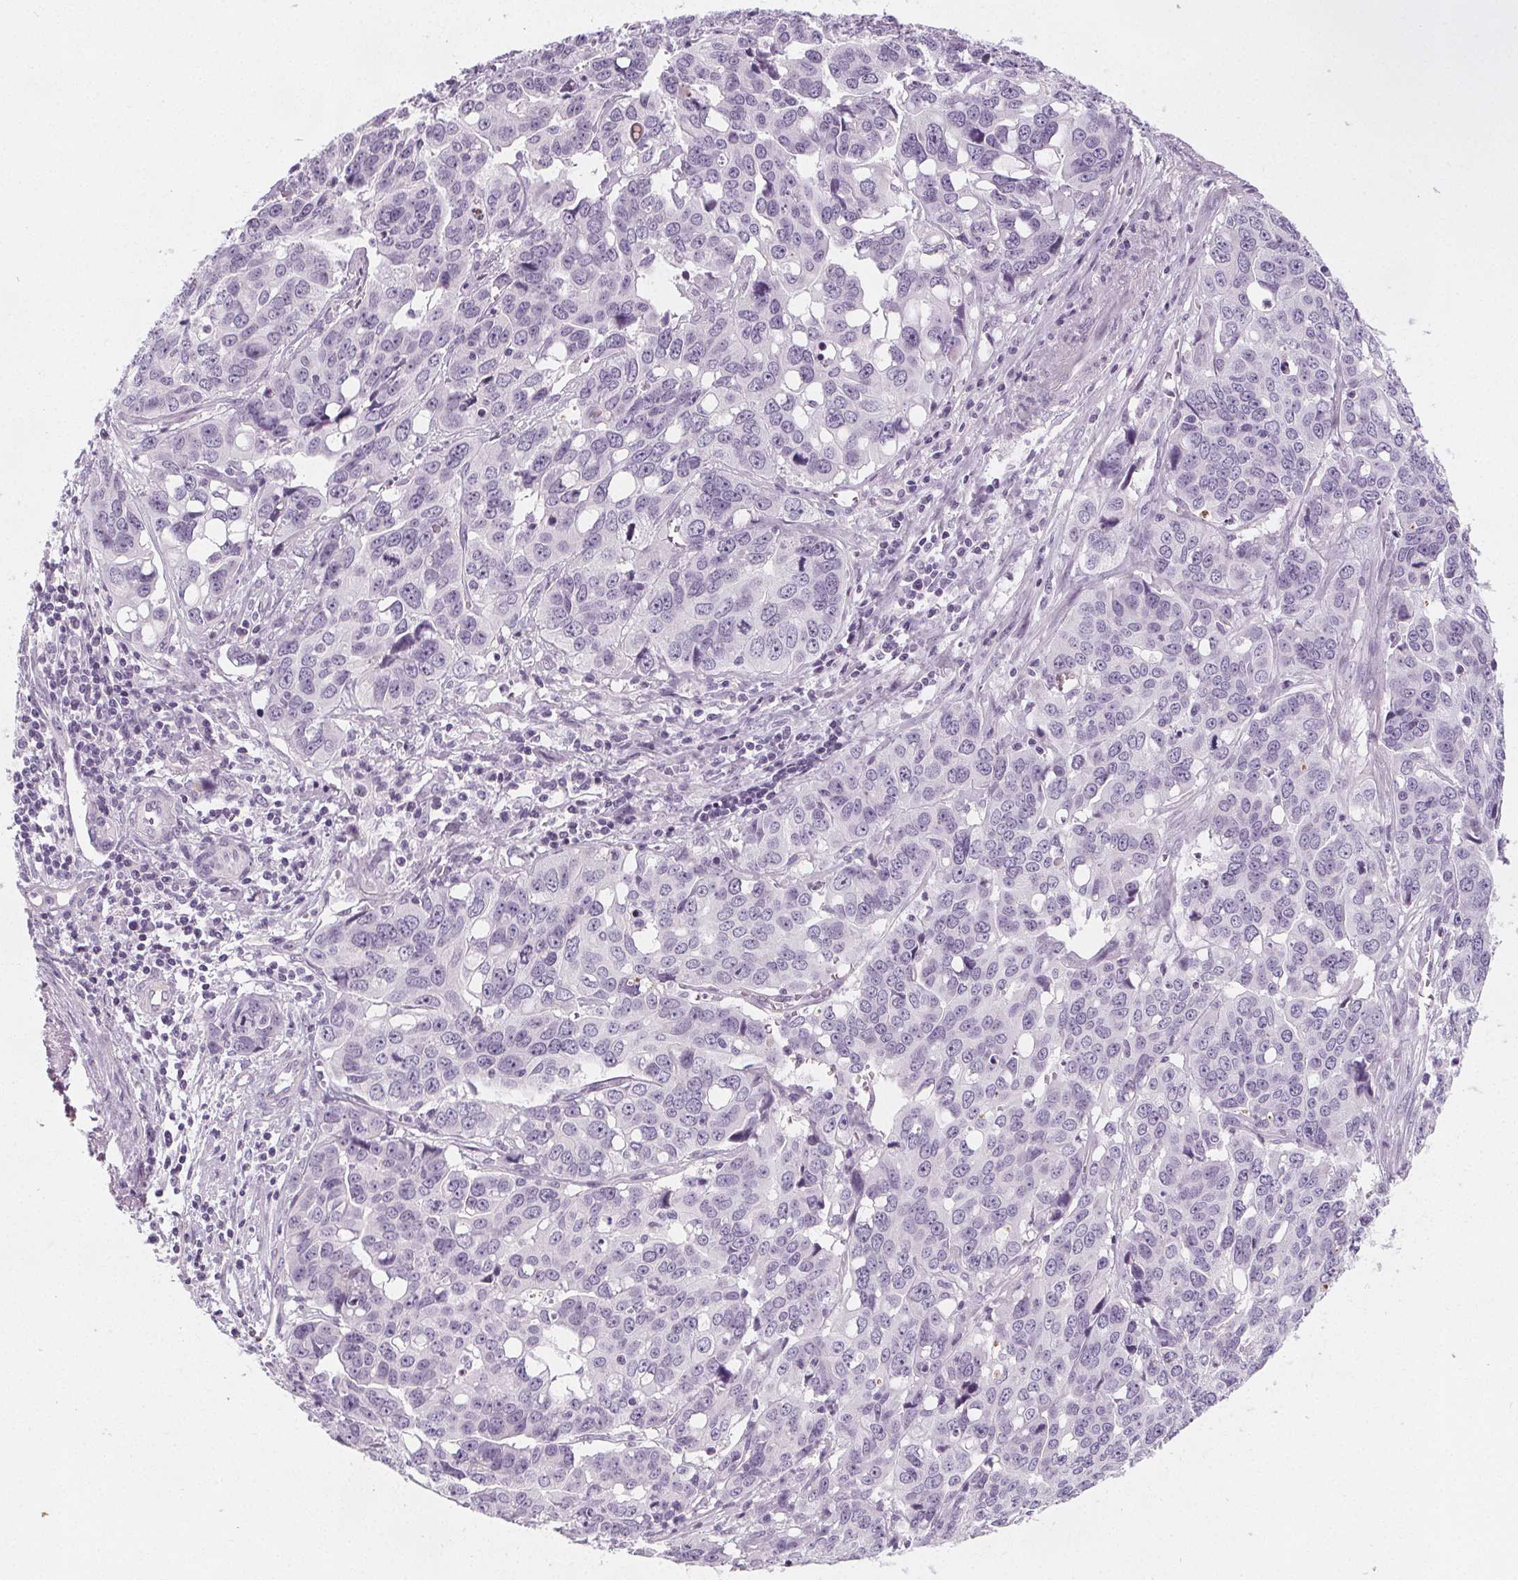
{"staining": {"intensity": "negative", "quantity": "none", "location": "none"}, "tissue": "ovarian cancer", "cell_type": "Tumor cells", "image_type": "cancer", "snomed": [{"axis": "morphology", "description": "Carcinoma, endometroid"}, {"axis": "topography", "description": "Ovary"}], "caption": "This histopathology image is of ovarian cancer (endometroid carcinoma) stained with immunohistochemistry to label a protein in brown with the nuclei are counter-stained blue. There is no staining in tumor cells.", "gene": "SLC5A12", "patient": {"sex": "female", "age": 78}}